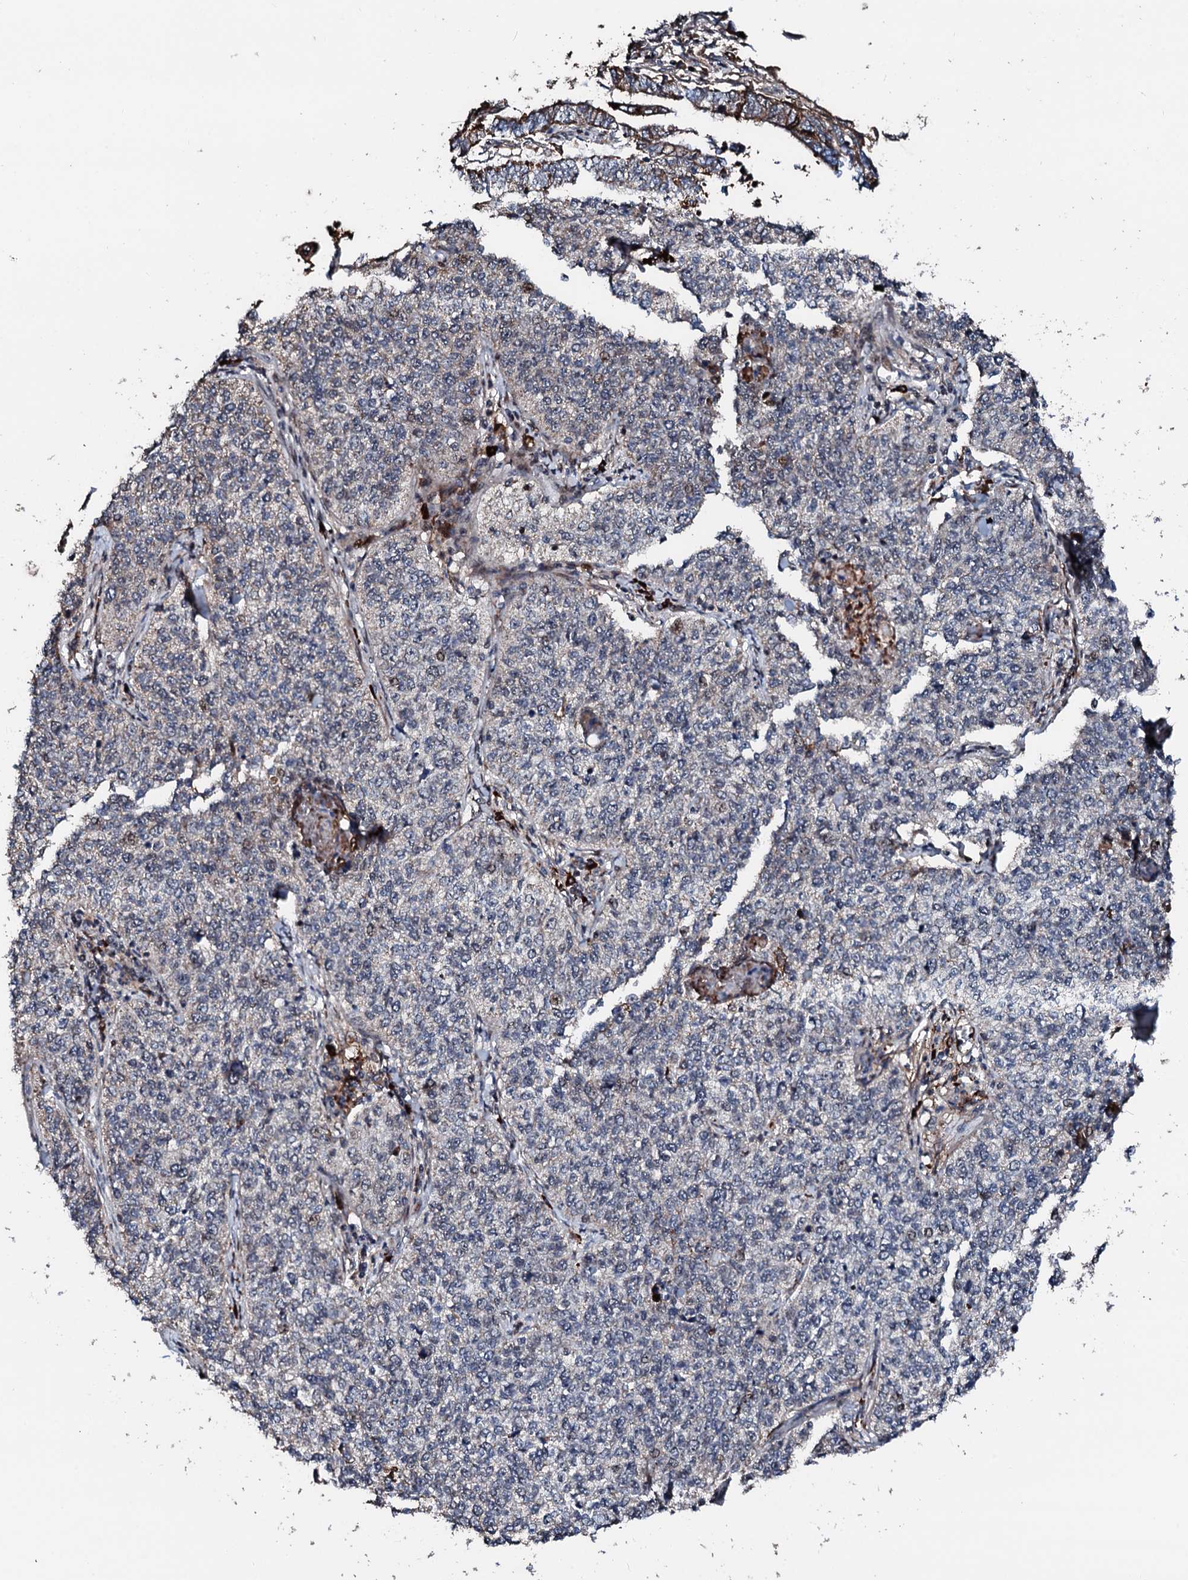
{"staining": {"intensity": "moderate", "quantity": "<25%", "location": "nuclear"}, "tissue": "cervical cancer", "cell_type": "Tumor cells", "image_type": "cancer", "snomed": [{"axis": "morphology", "description": "Squamous cell carcinoma, NOS"}, {"axis": "topography", "description": "Cervix"}], "caption": "This is an image of immunohistochemistry (IHC) staining of cervical squamous cell carcinoma, which shows moderate positivity in the nuclear of tumor cells.", "gene": "KIF18A", "patient": {"sex": "female", "age": 35}}